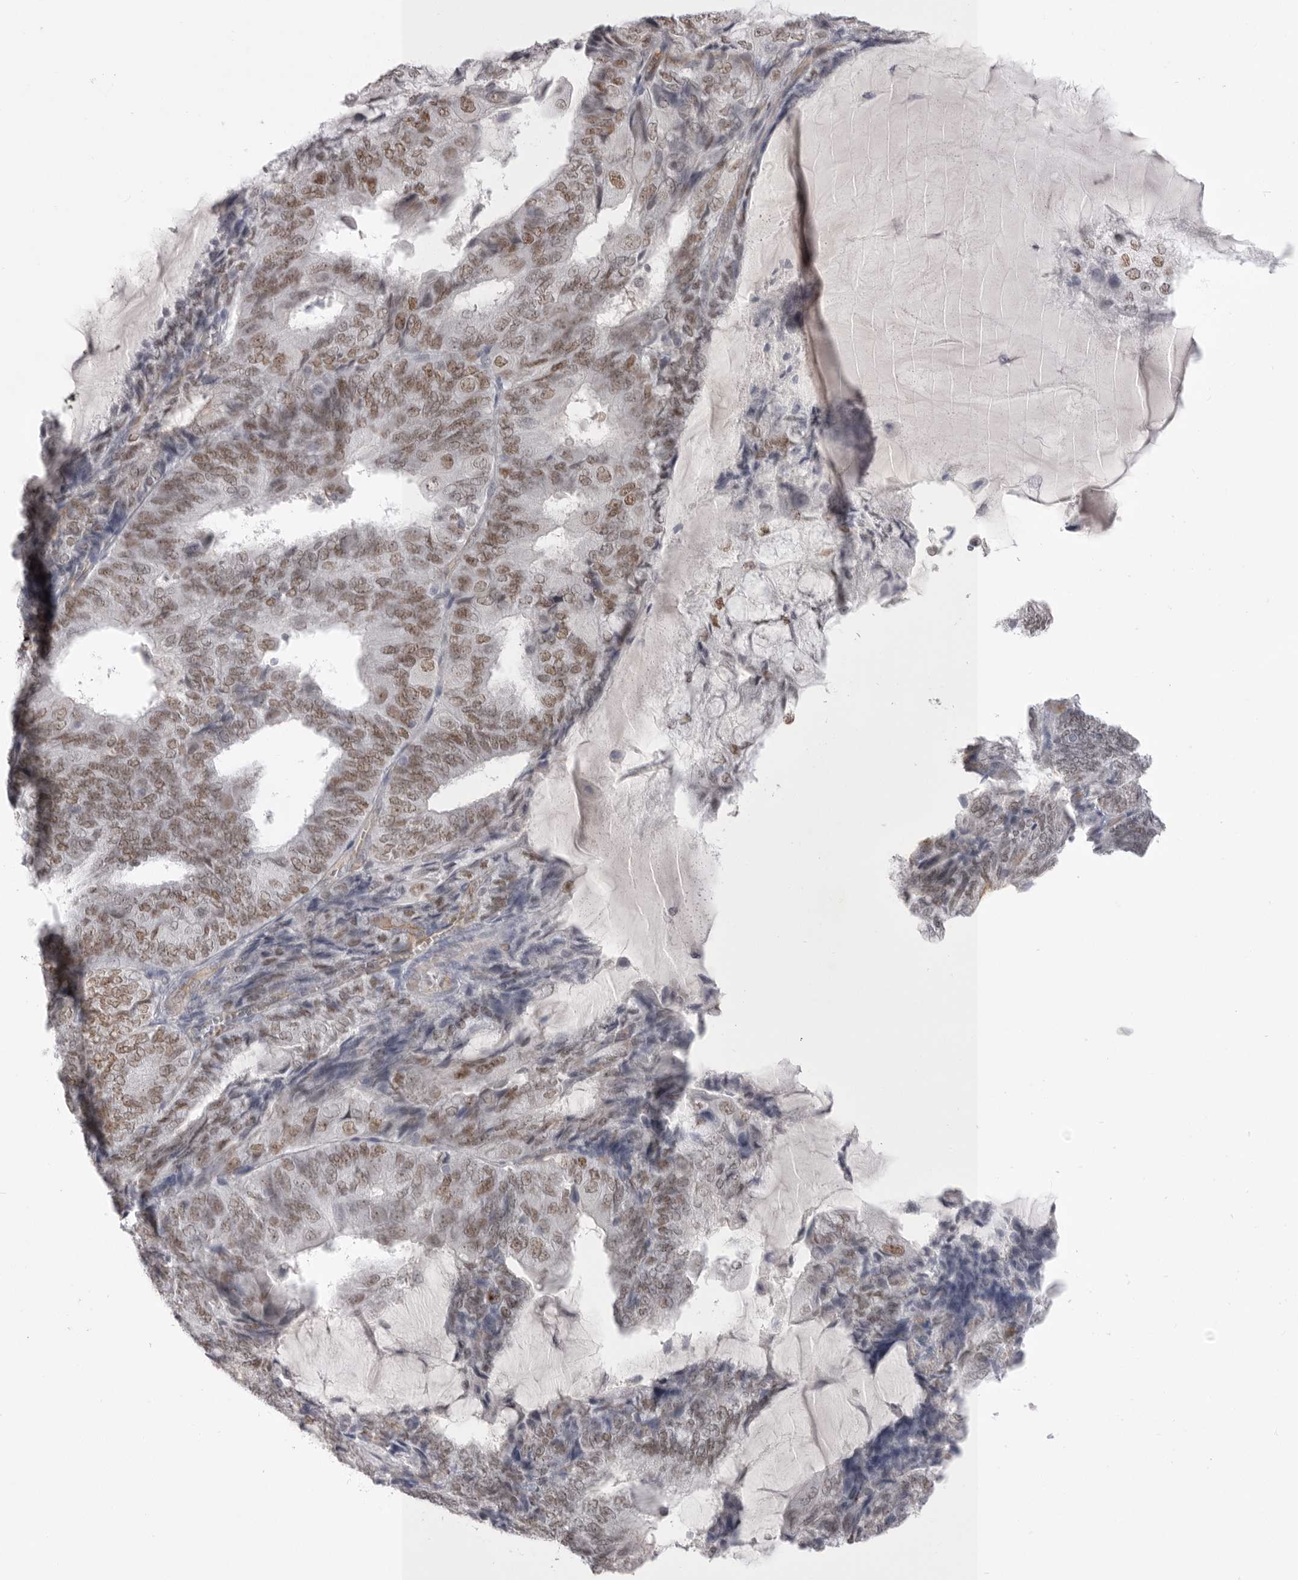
{"staining": {"intensity": "moderate", "quantity": ">75%", "location": "nuclear"}, "tissue": "endometrial cancer", "cell_type": "Tumor cells", "image_type": "cancer", "snomed": [{"axis": "morphology", "description": "Adenocarcinoma, NOS"}, {"axis": "topography", "description": "Endometrium"}], "caption": "This photomicrograph shows IHC staining of human endometrial adenocarcinoma, with medium moderate nuclear expression in approximately >75% of tumor cells.", "gene": "ZBTB7B", "patient": {"sex": "female", "age": 81}}